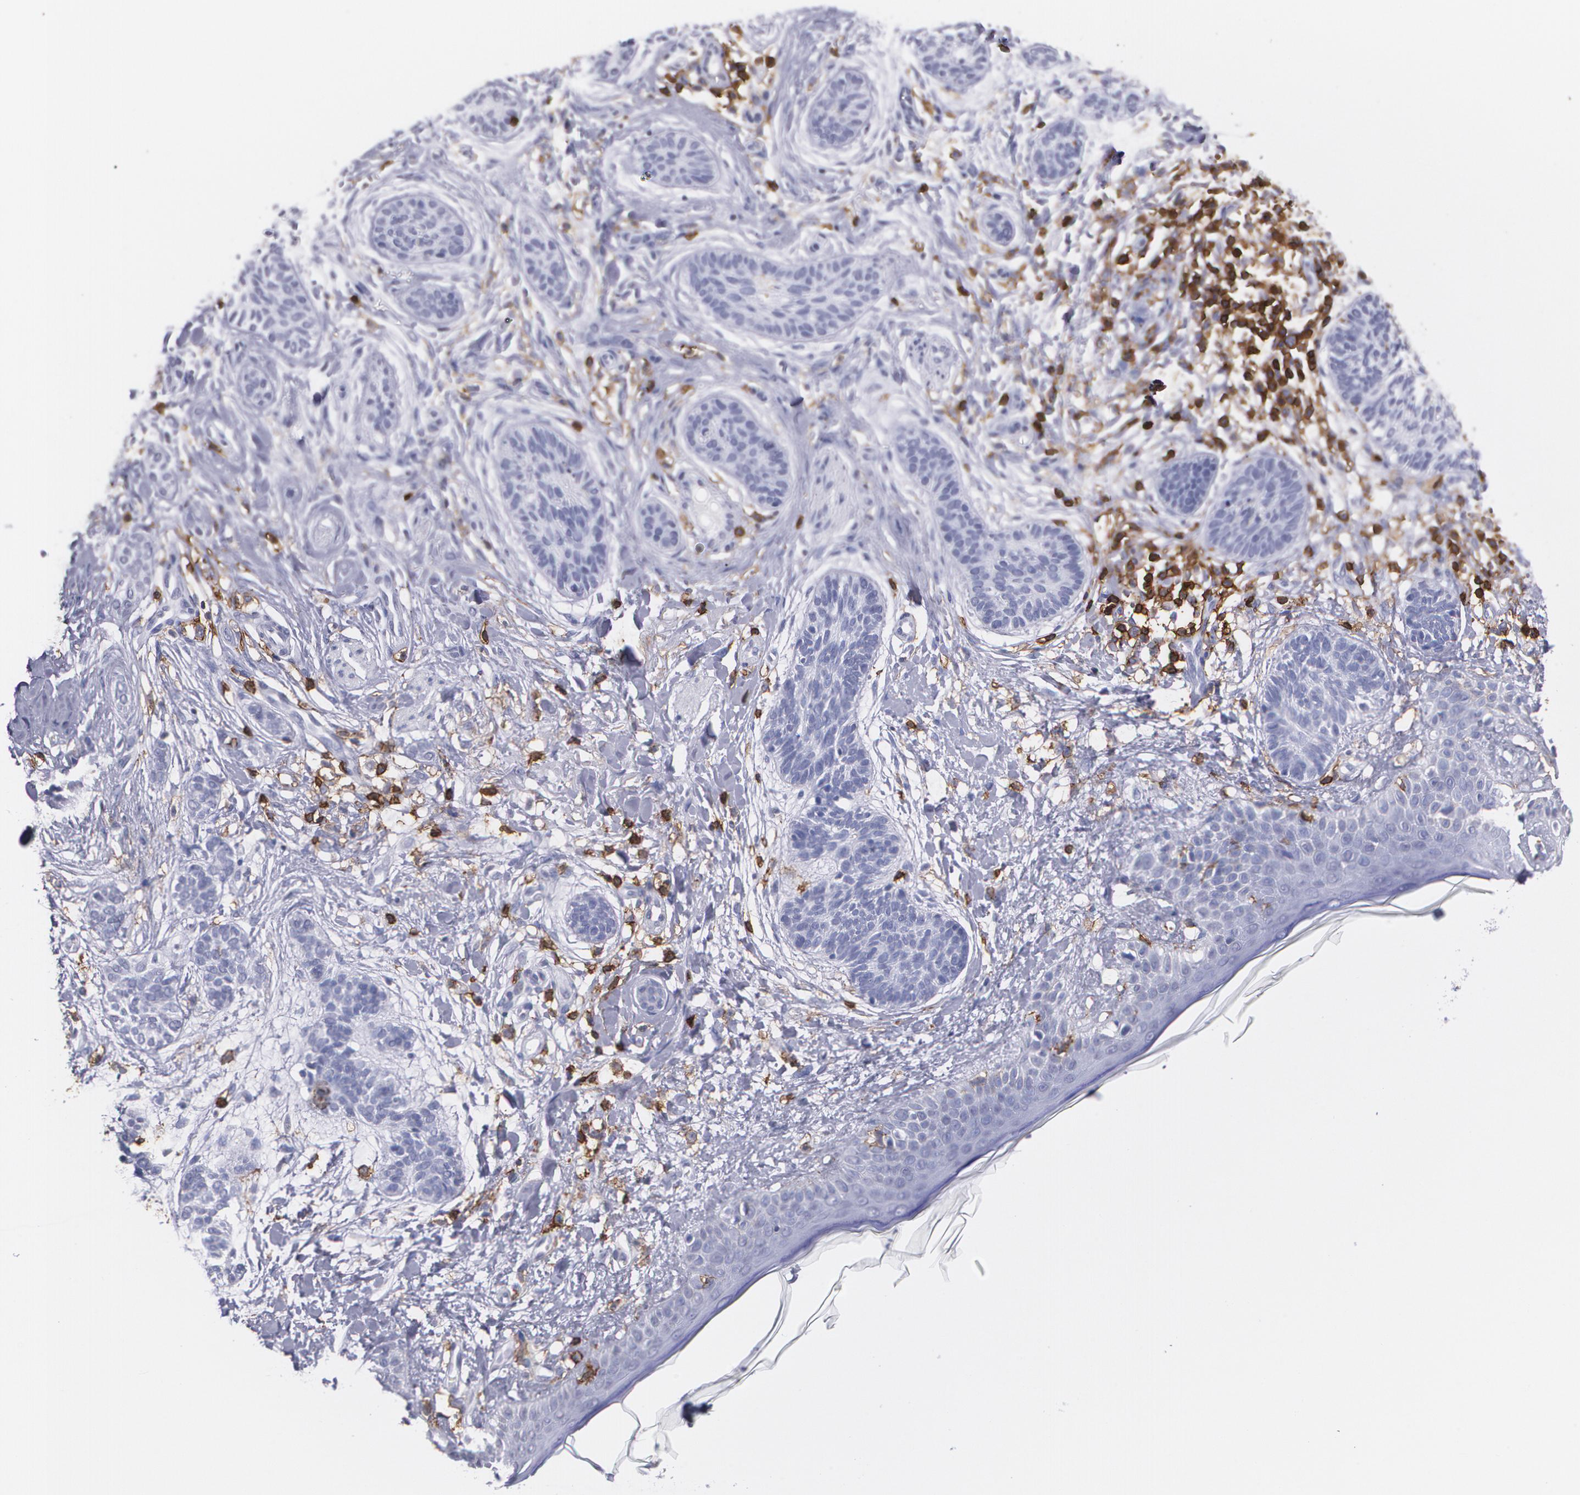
{"staining": {"intensity": "negative", "quantity": "none", "location": "none"}, "tissue": "skin cancer", "cell_type": "Tumor cells", "image_type": "cancer", "snomed": [{"axis": "morphology", "description": "Normal tissue, NOS"}, {"axis": "morphology", "description": "Basal cell carcinoma"}, {"axis": "topography", "description": "Skin"}], "caption": "This is an immunohistochemistry micrograph of basal cell carcinoma (skin). There is no positivity in tumor cells.", "gene": "PTPRC", "patient": {"sex": "male", "age": 63}}